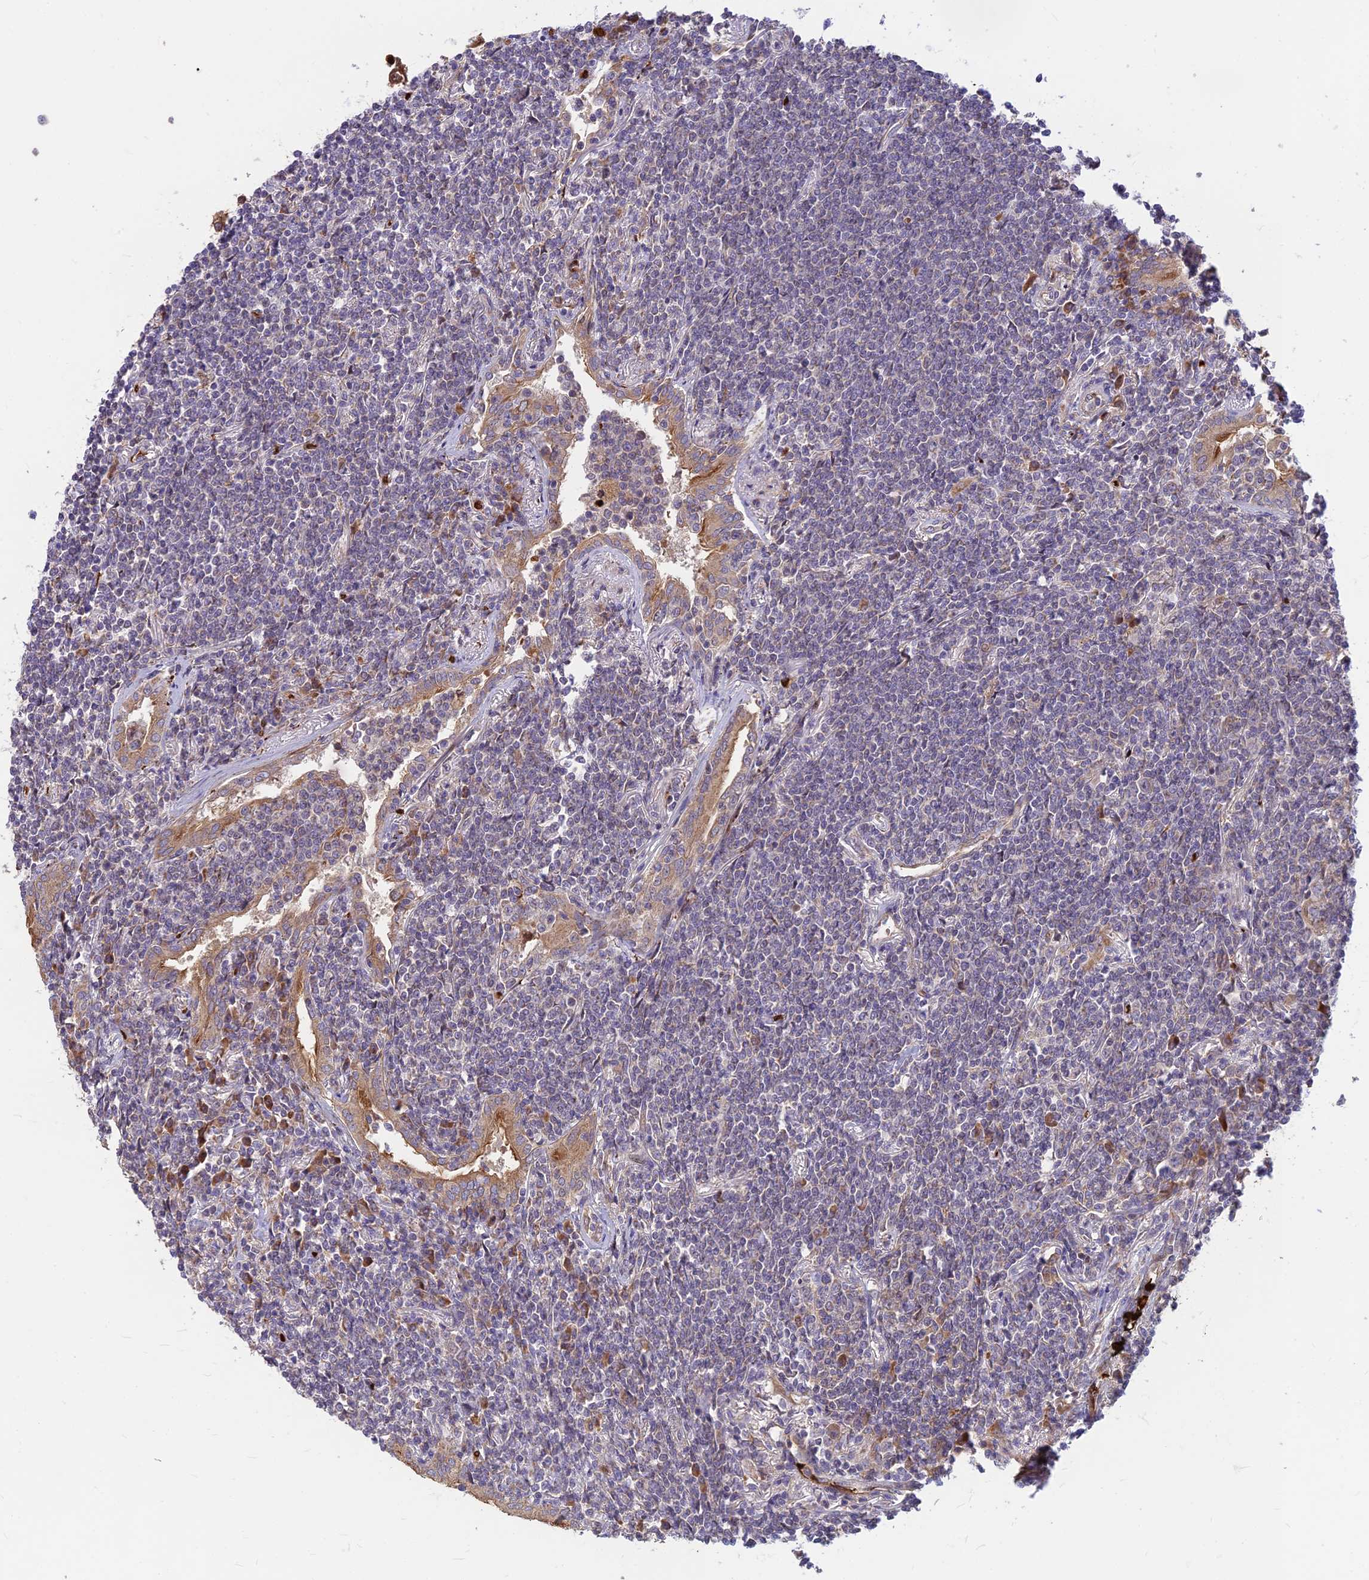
{"staining": {"intensity": "negative", "quantity": "none", "location": "none"}, "tissue": "lymphoma", "cell_type": "Tumor cells", "image_type": "cancer", "snomed": [{"axis": "morphology", "description": "Malignant lymphoma, non-Hodgkin's type, Low grade"}, {"axis": "topography", "description": "Lung"}], "caption": "This is a image of IHC staining of low-grade malignant lymphoma, non-Hodgkin's type, which shows no positivity in tumor cells. (Stains: DAB immunohistochemistry (IHC) with hematoxylin counter stain, Microscopy: brightfield microscopy at high magnification).", "gene": "UFSP2", "patient": {"sex": "female", "age": 71}}